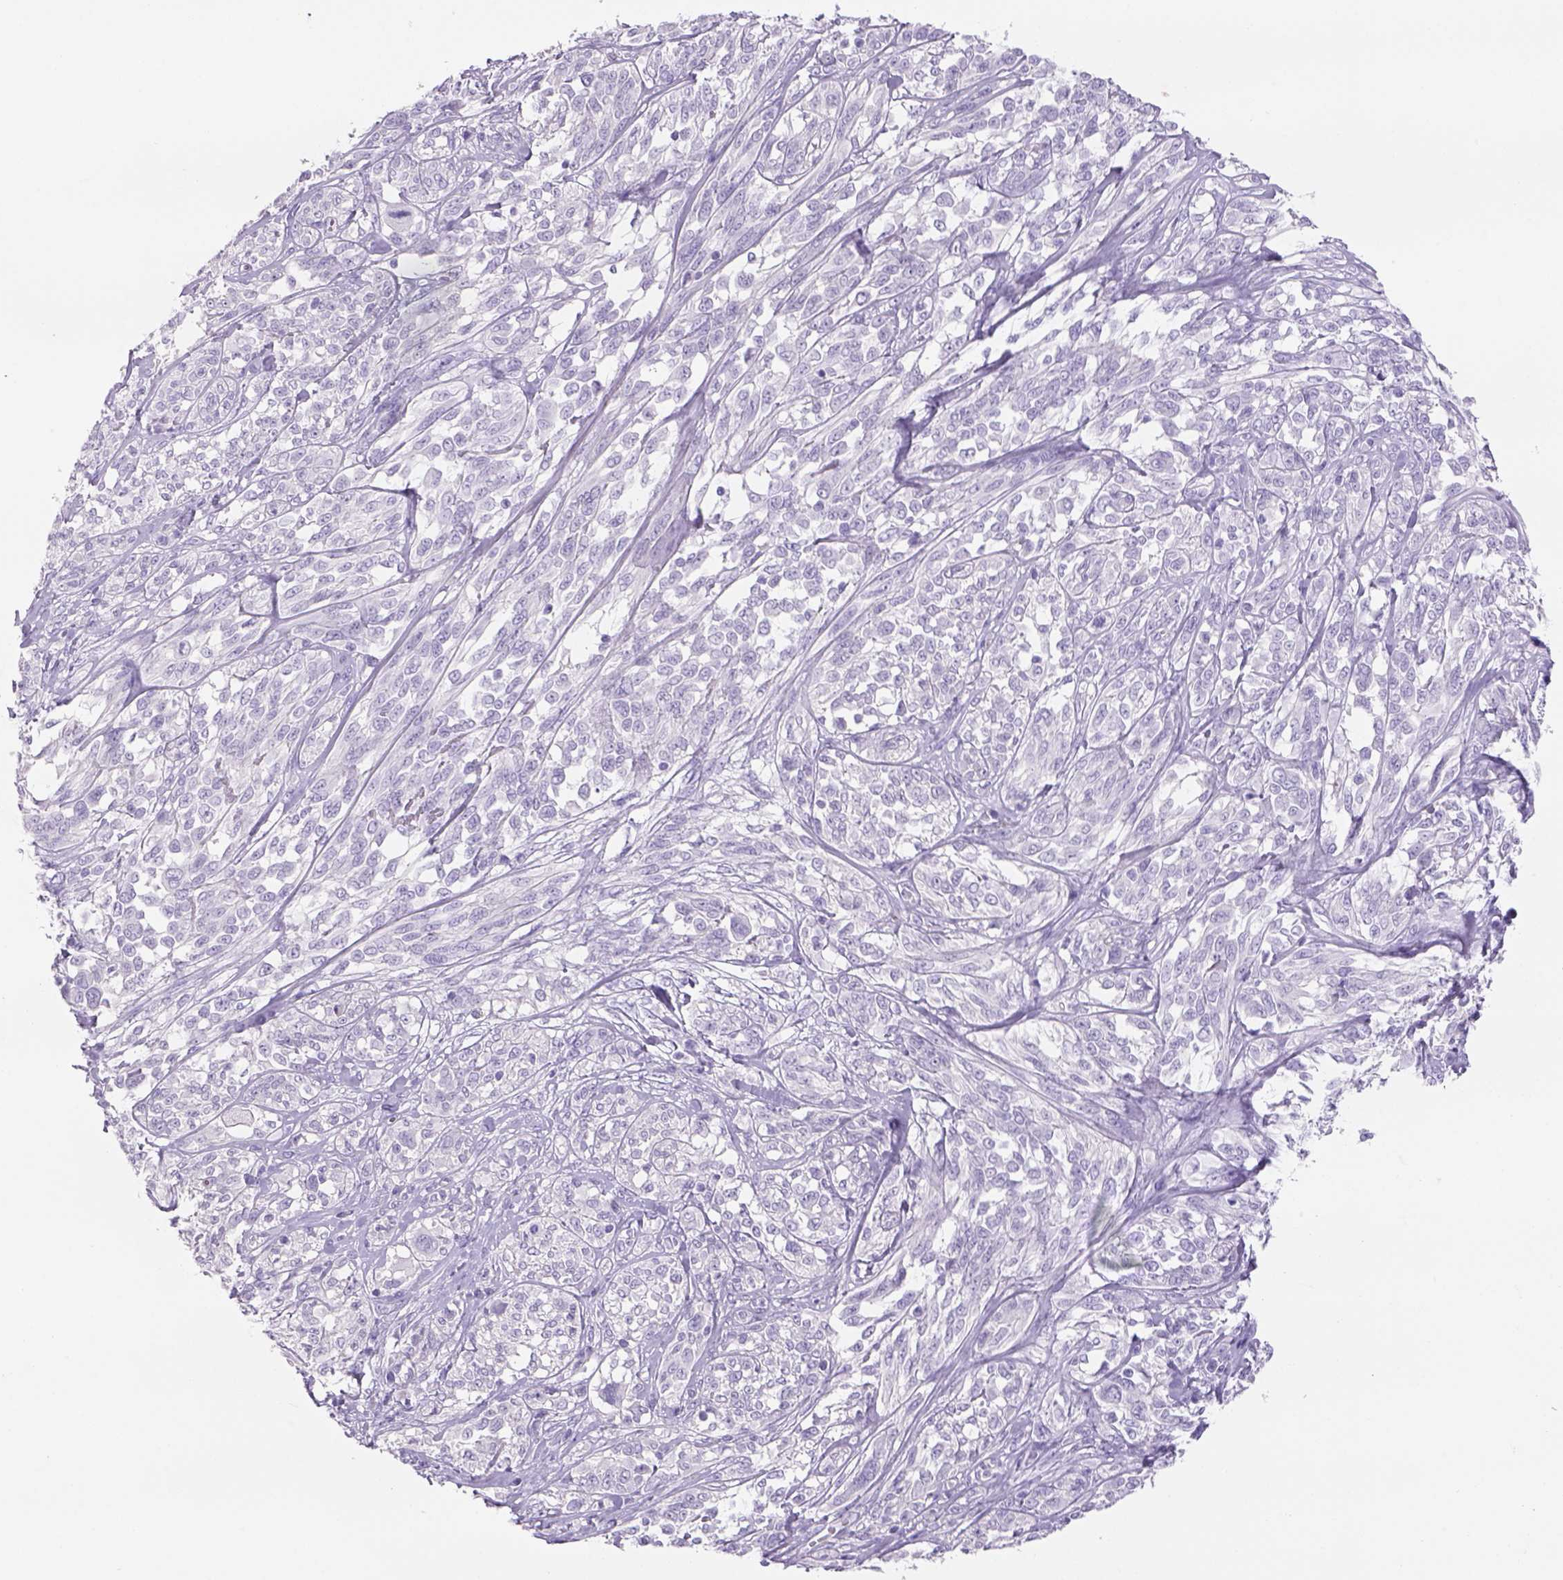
{"staining": {"intensity": "negative", "quantity": "none", "location": "none"}, "tissue": "melanoma", "cell_type": "Tumor cells", "image_type": "cancer", "snomed": [{"axis": "morphology", "description": "Malignant melanoma, NOS"}, {"axis": "topography", "description": "Skin"}], "caption": "Photomicrograph shows no protein expression in tumor cells of melanoma tissue.", "gene": "TENM4", "patient": {"sex": "female", "age": 91}}